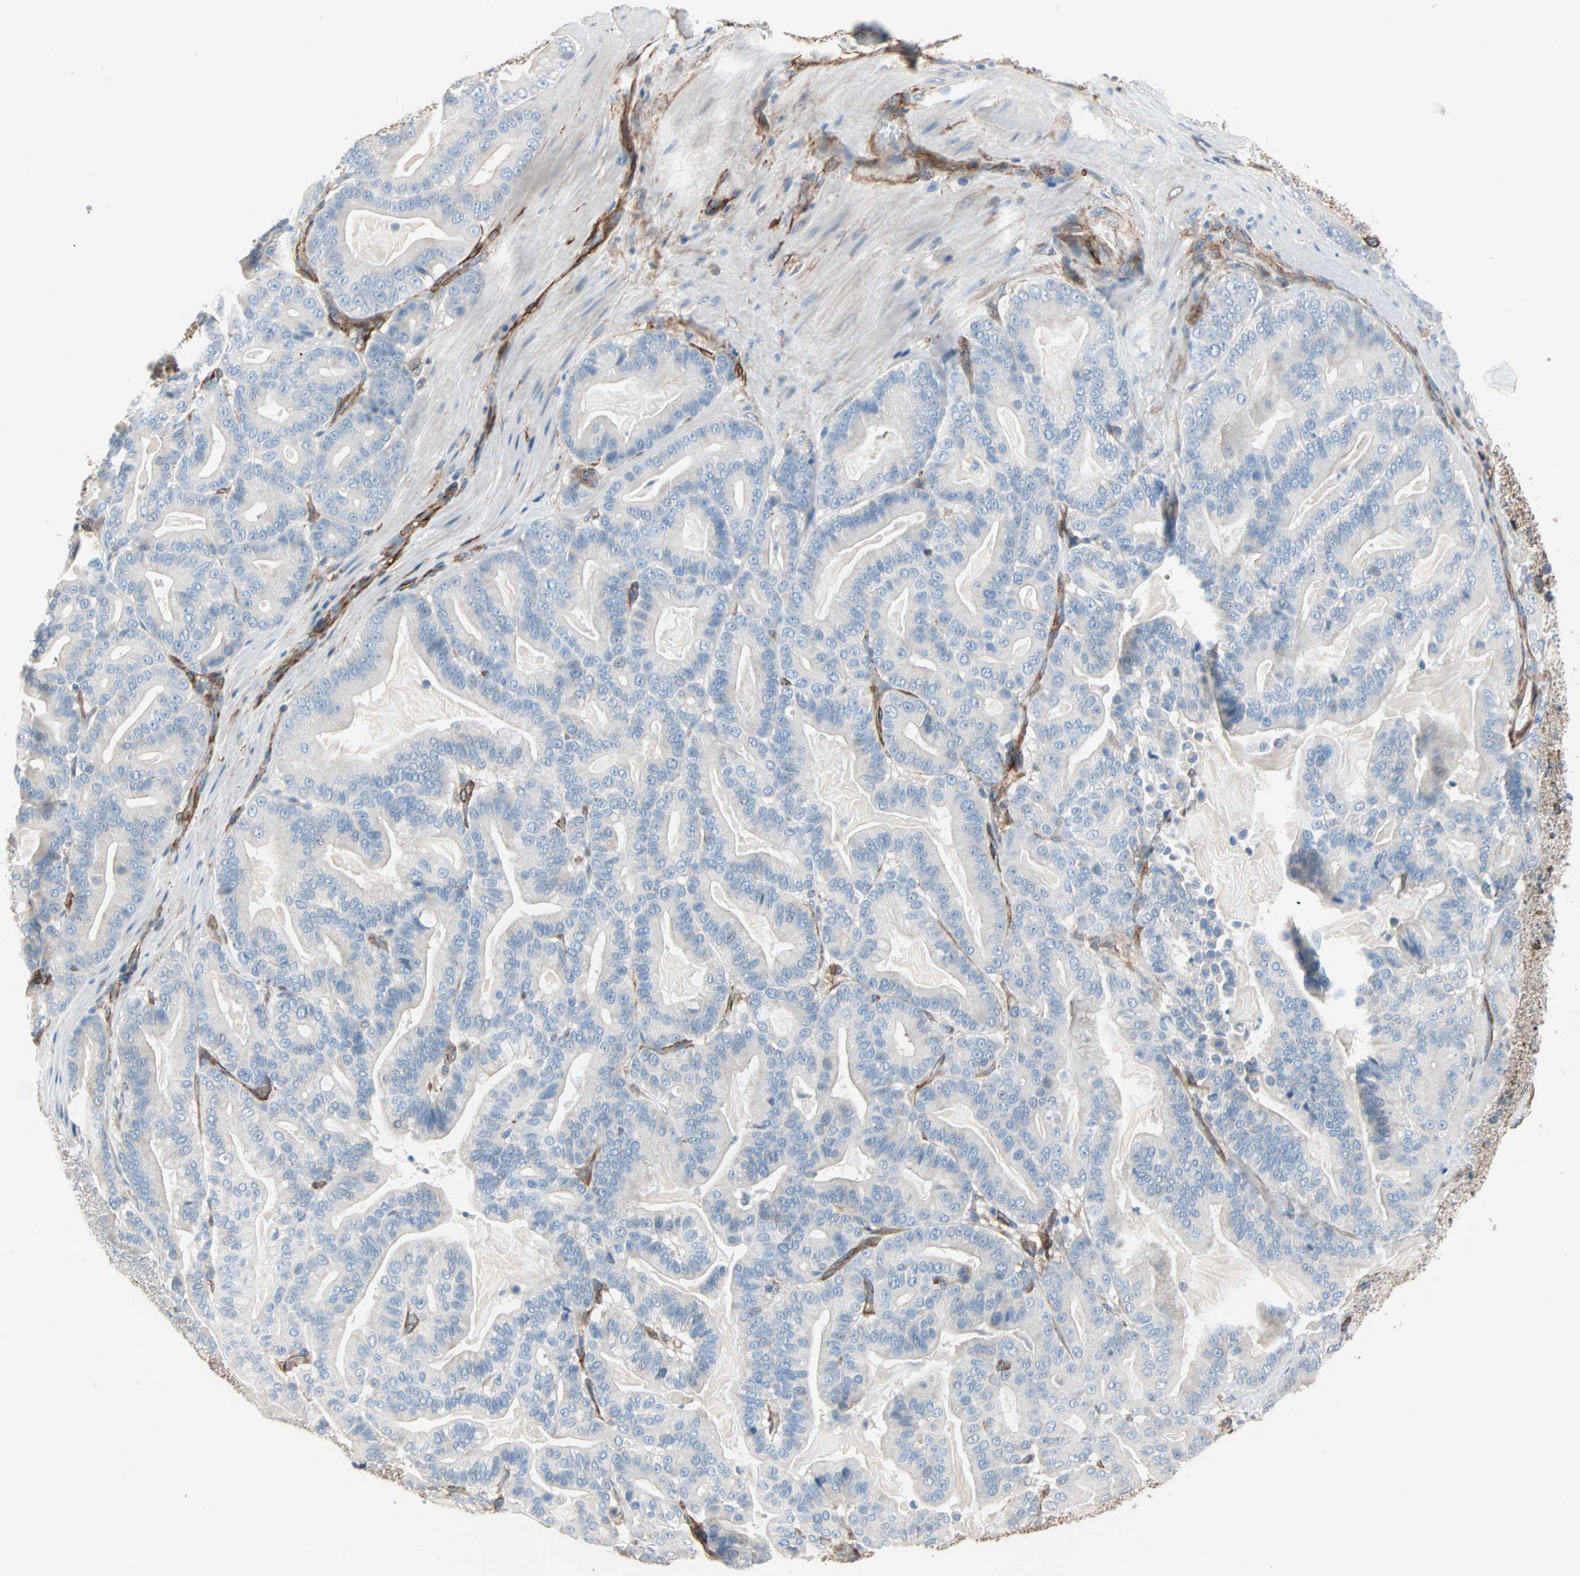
{"staining": {"intensity": "negative", "quantity": "none", "location": "none"}, "tissue": "pancreatic cancer", "cell_type": "Tumor cells", "image_type": "cancer", "snomed": [{"axis": "morphology", "description": "Adenocarcinoma, NOS"}, {"axis": "topography", "description": "Pancreas"}], "caption": "Tumor cells show no significant staining in adenocarcinoma (pancreatic). (DAB immunohistochemistry (IHC) visualized using brightfield microscopy, high magnification).", "gene": "EPB41L2", "patient": {"sex": "male", "age": 63}}